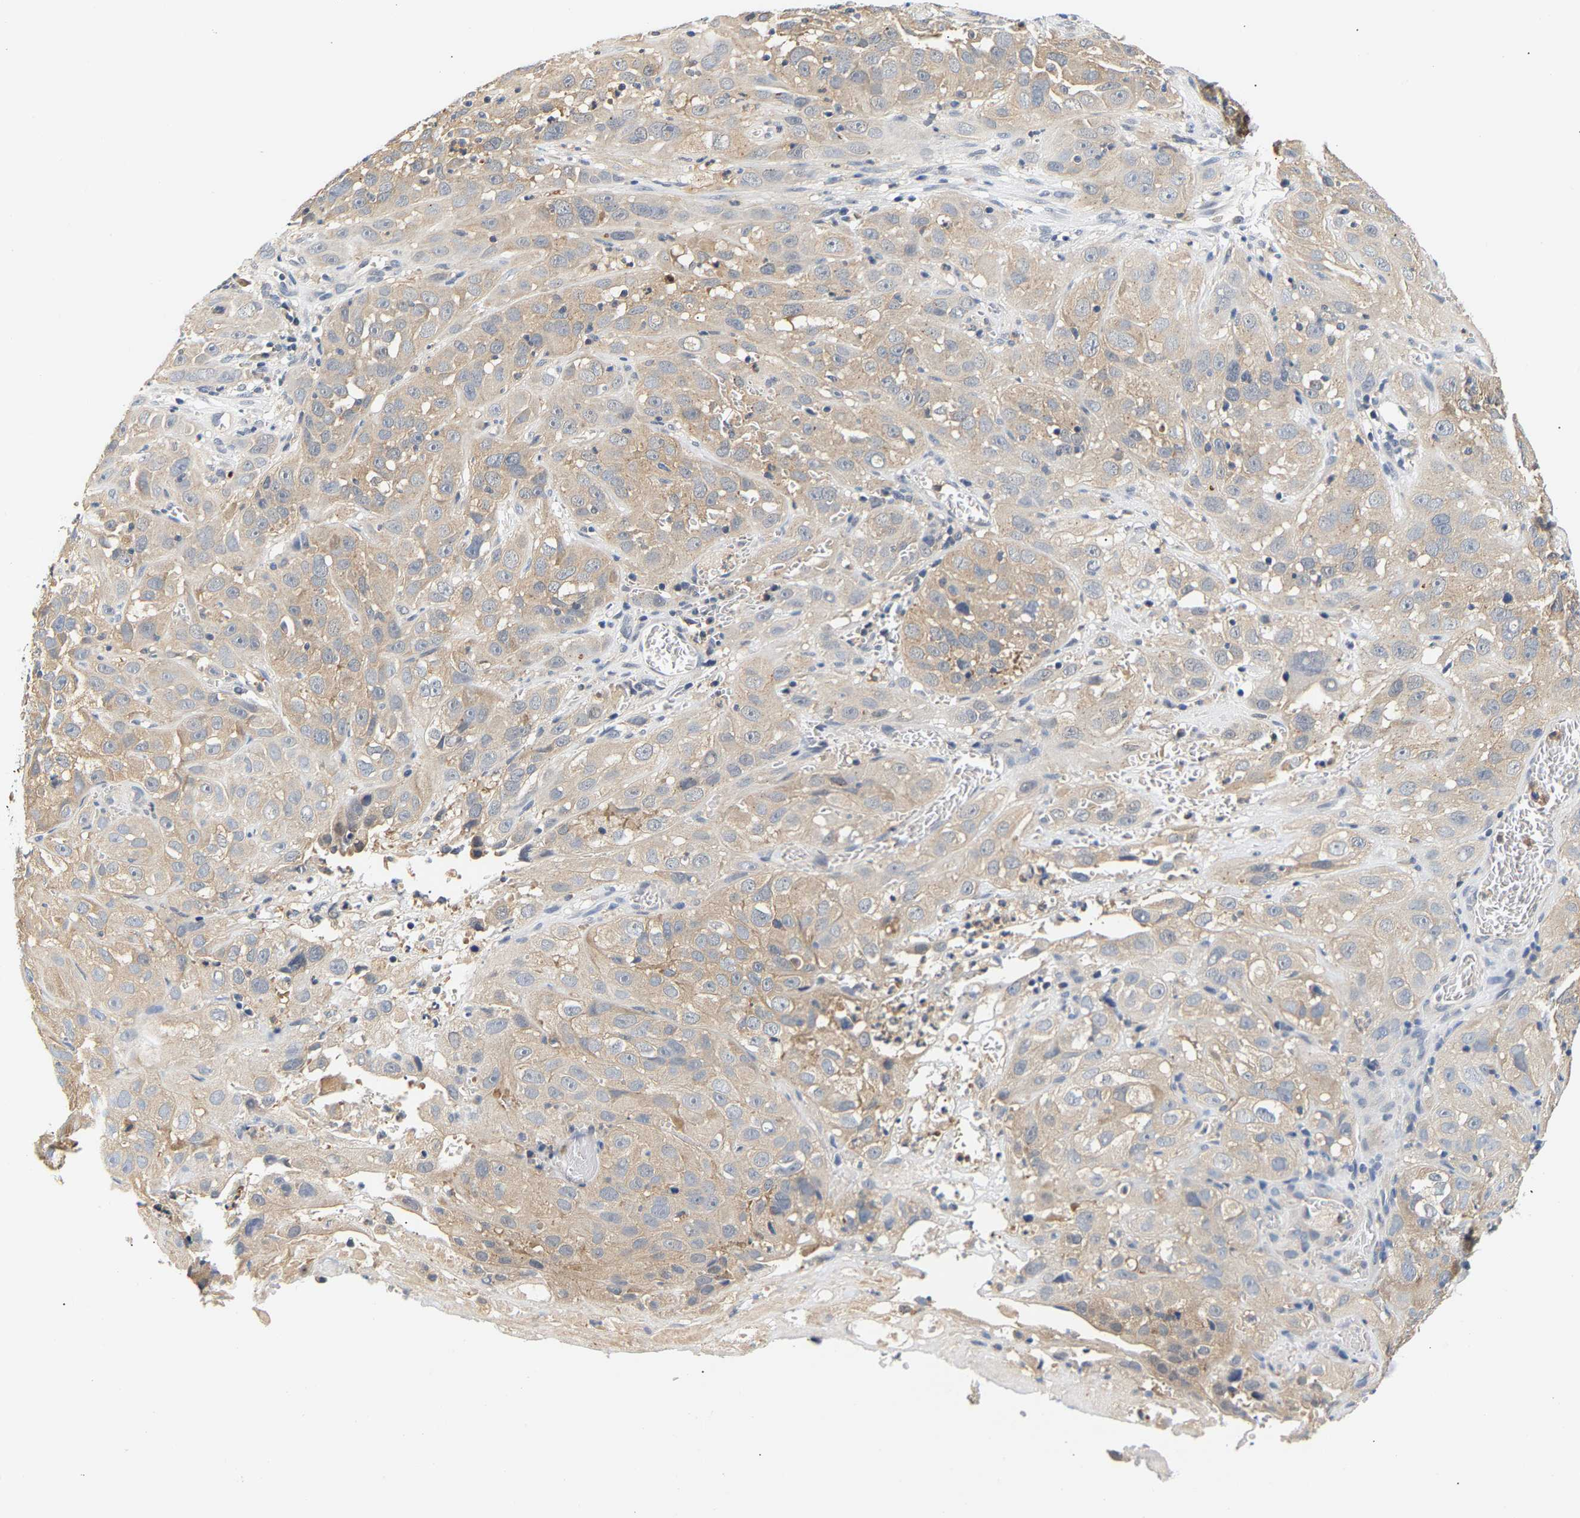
{"staining": {"intensity": "weak", "quantity": "25%-75%", "location": "cytoplasmic/membranous"}, "tissue": "cervical cancer", "cell_type": "Tumor cells", "image_type": "cancer", "snomed": [{"axis": "morphology", "description": "Squamous cell carcinoma, NOS"}, {"axis": "topography", "description": "Cervix"}], "caption": "Immunohistochemical staining of cervical cancer (squamous cell carcinoma) reveals low levels of weak cytoplasmic/membranous protein positivity in about 25%-75% of tumor cells. Nuclei are stained in blue.", "gene": "PPID", "patient": {"sex": "female", "age": 32}}